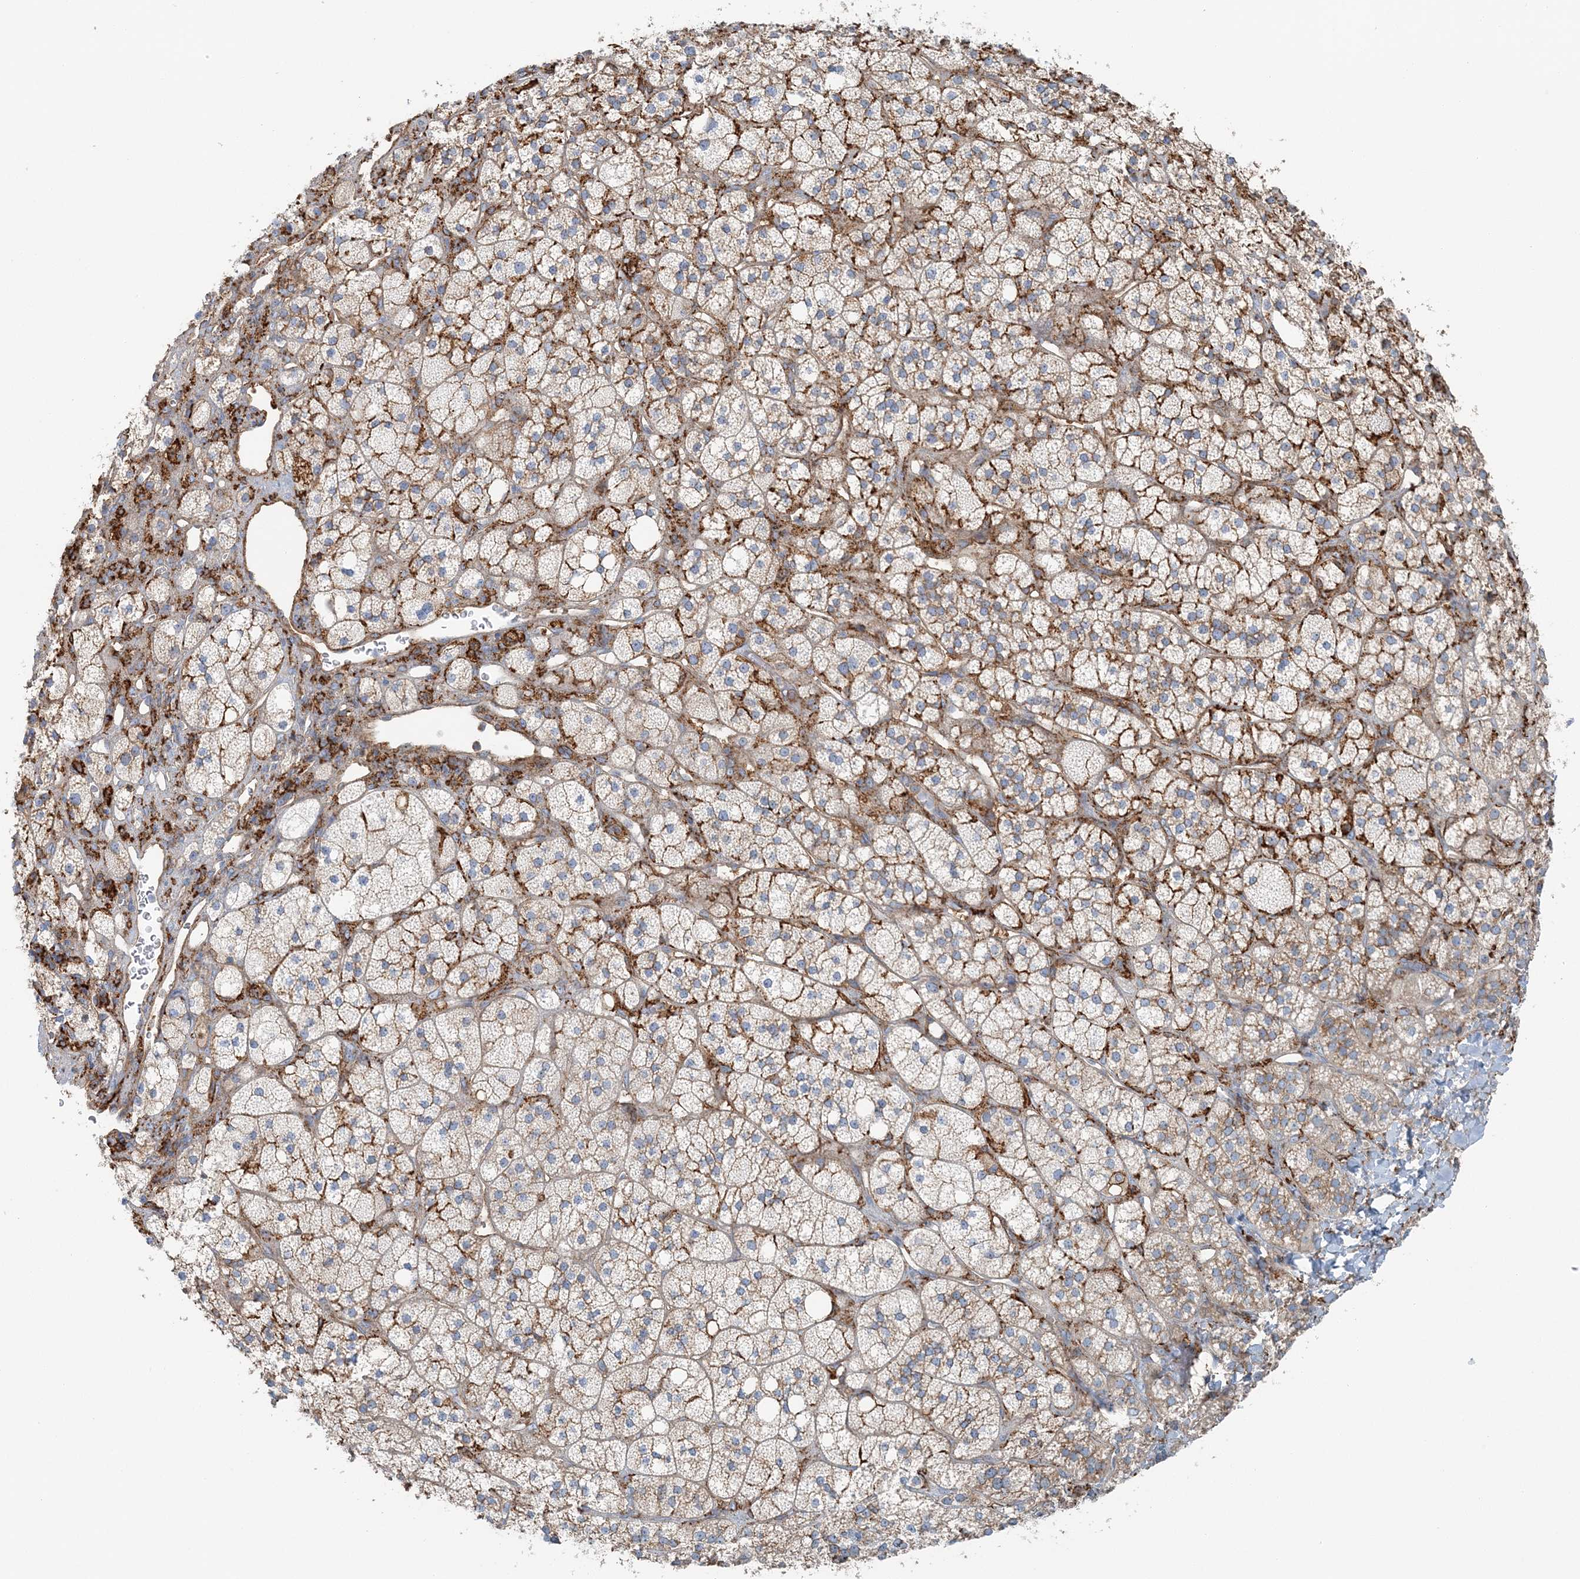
{"staining": {"intensity": "moderate", "quantity": "25%-75%", "location": "cytoplasmic/membranous"}, "tissue": "adrenal gland", "cell_type": "Glandular cells", "image_type": "normal", "snomed": [{"axis": "morphology", "description": "Normal tissue, NOS"}, {"axis": "topography", "description": "Adrenal gland"}], "caption": "Immunohistochemistry (IHC) (DAB (3,3'-diaminobenzidine)) staining of unremarkable human adrenal gland reveals moderate cytoplasmic/membranous protein staining in about 25%-75% of glandular cells.", "gene": "SNX2", "patient": {"sex": "male", "age": 61}}